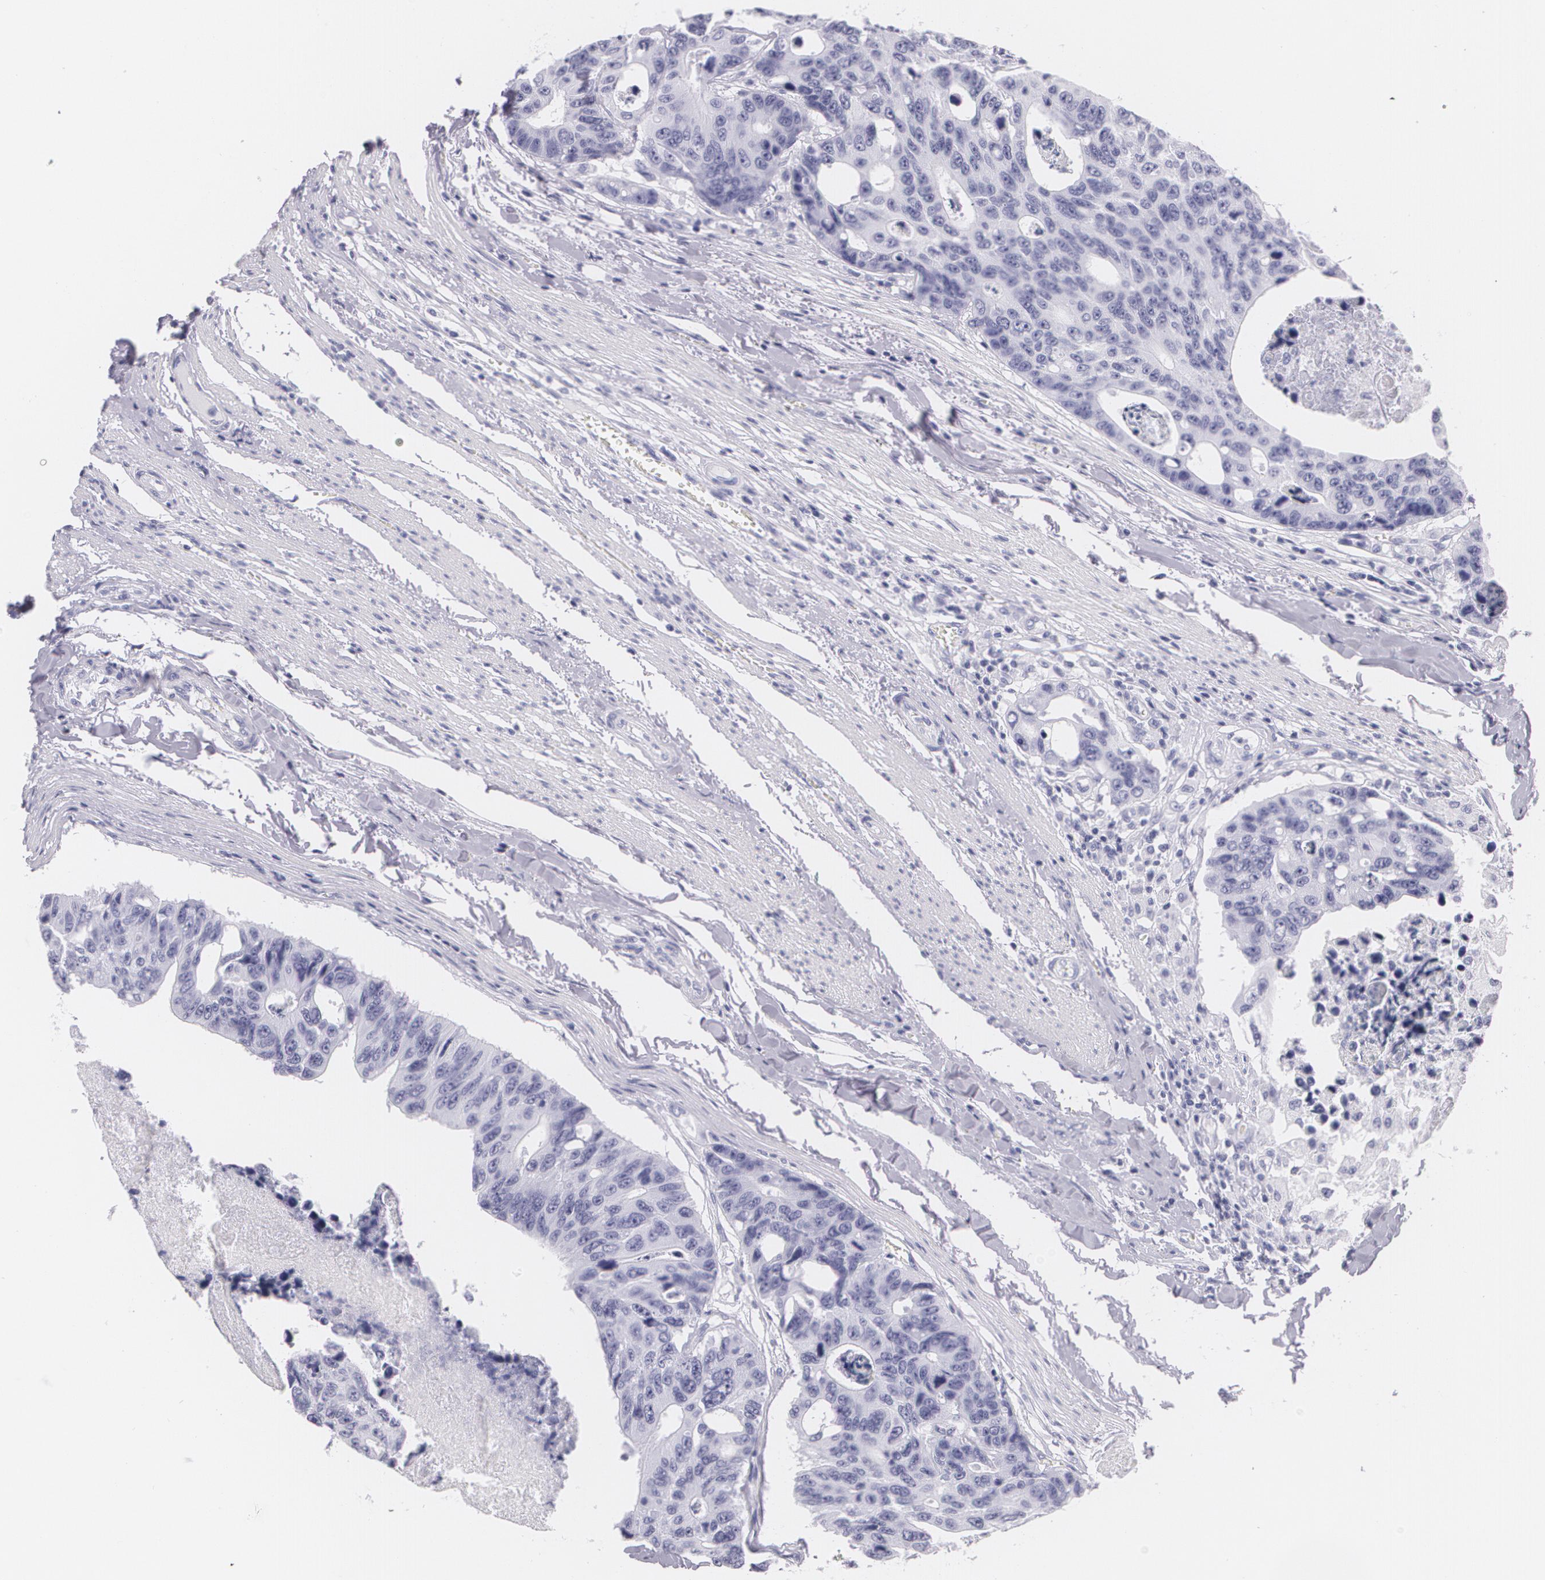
{"staining": {"intensity": "negative", "quantity": "none", "location": "none"}, "tissue": "colorectal cancer", "cell_type": "Tumor cells", "image_type": "cancer", "snomed": [{"axis": "morphology", "description": "Adenocarcinoma, NOS"}, {"axis": "topography", "description": "Colon"}], "caption": "Colorectal adenocarcinoma stained for a protein using immunohistochemistry exhibits no positivity tumor cells.", "gene": "DLG4", "patient": {"sex": "female", "age": 86}}